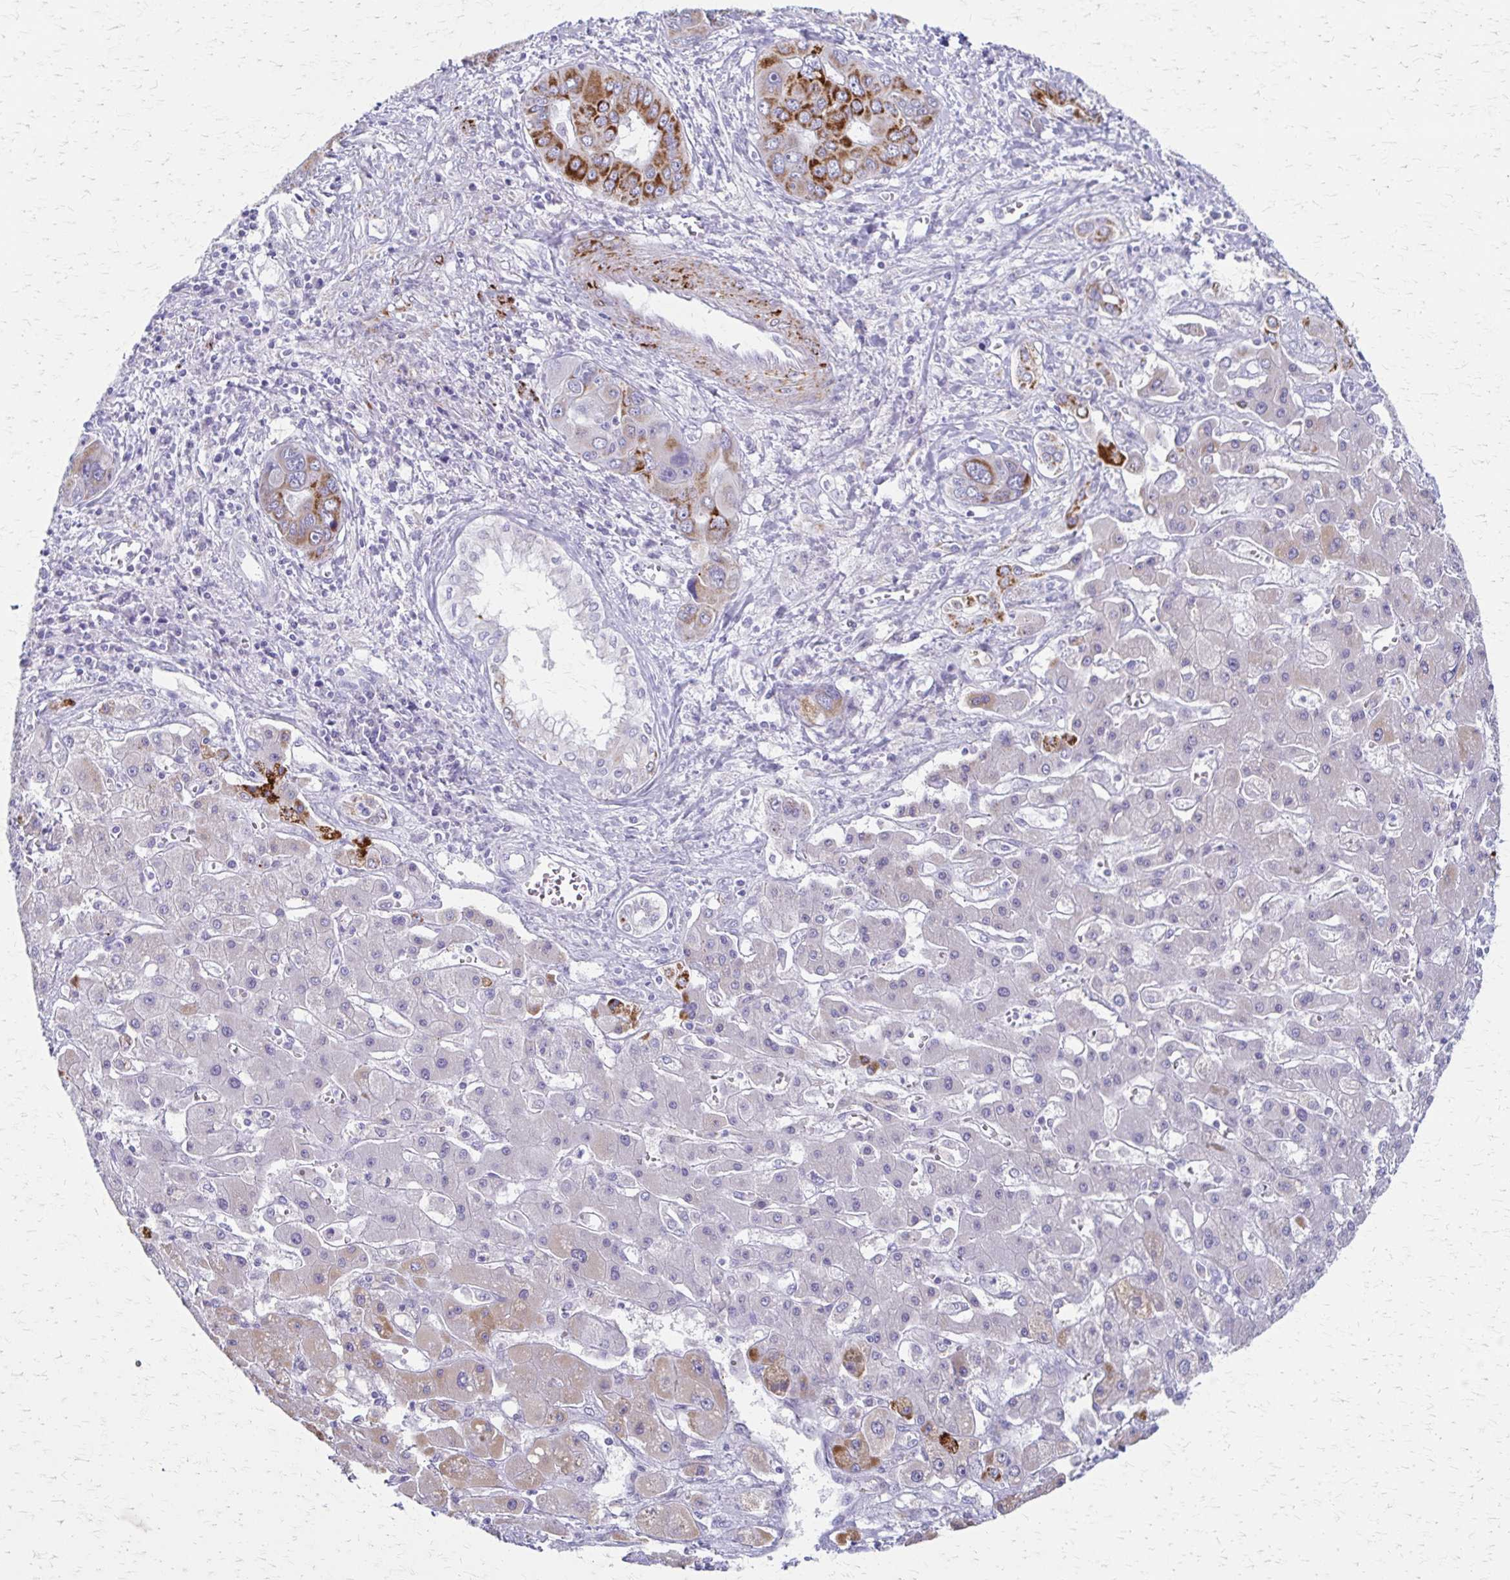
{"staining": {"intensity": "strong", "quantity": "25%-75%", "location": "cytoplasmic/membranous"}, "tissue": "liver cancer", "cell_type": "Tumor cells", "image_type": "cancer", "snomed": [{"axis": "morphology", "description": "Cholangiocarcinoma"}, {"axis": "topography", "description": "Liver"}], "caption": "A brown stain highlights strong cytoplasmic/membranous expression of a protein in human liver cancer (cholangiocarcinoma) tumor cells.", "gene": "ZSCAN5B", "patient": {"sex": "male", "age": 67}}